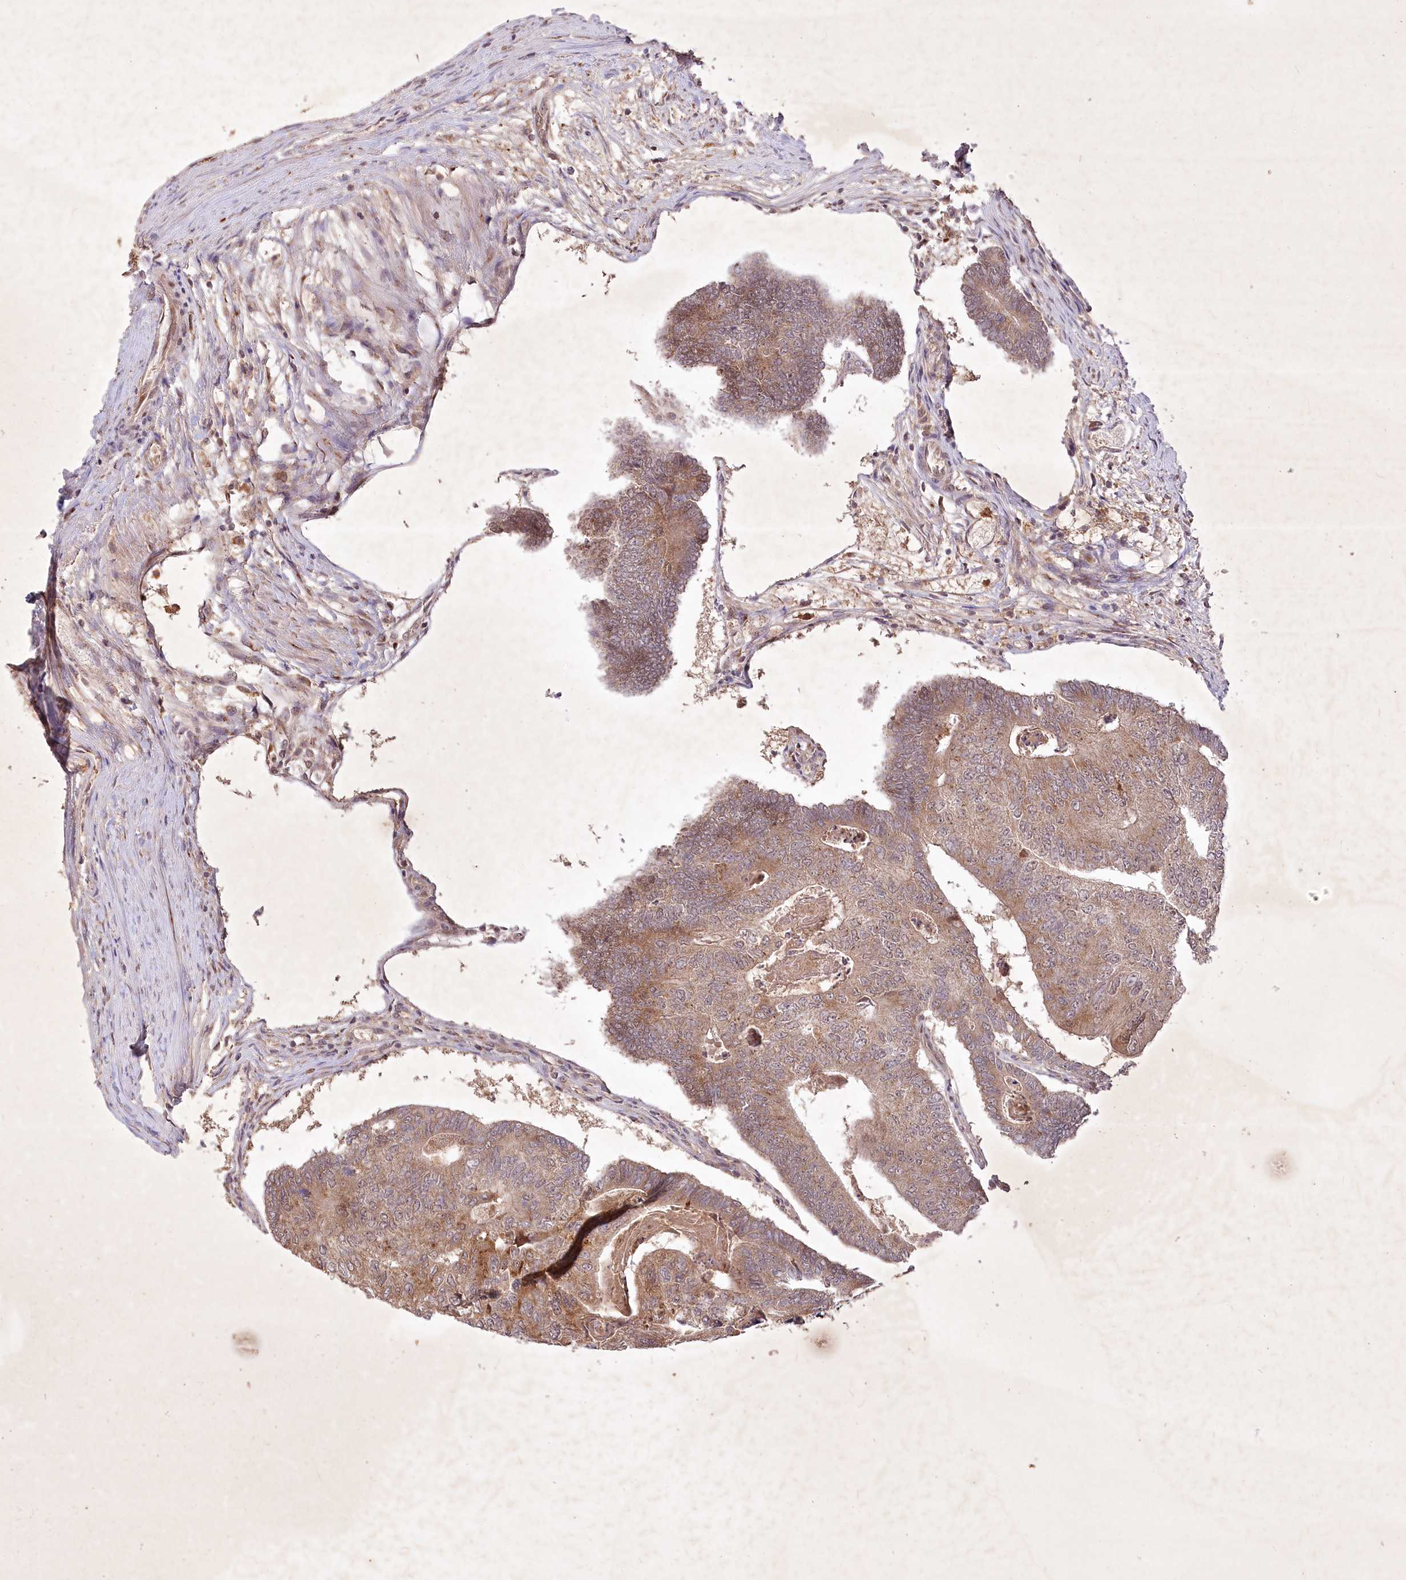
{"staining": {"intensity": "moderate", "quantity": ">75%", "location": "cytoplasmic/membranous"}, "tissue": "colorectal cancer", "cell_type": "Tumor cells", "image_type": "cancer", "snomed": [{"axis": "morphology", "description": "Adenocarcinoma, NOS"}, {"axis": "topography", "description": "Colon"}], "caption": "Immunohistochemical staining of human colorectal cancer reveals medium levels of moderate cytoplasmic/membranous protein positivity in approximately >75% of tumor cells.", "gene": "IRAK1BP1", "patient": {"sex": "female", "age": 67}}